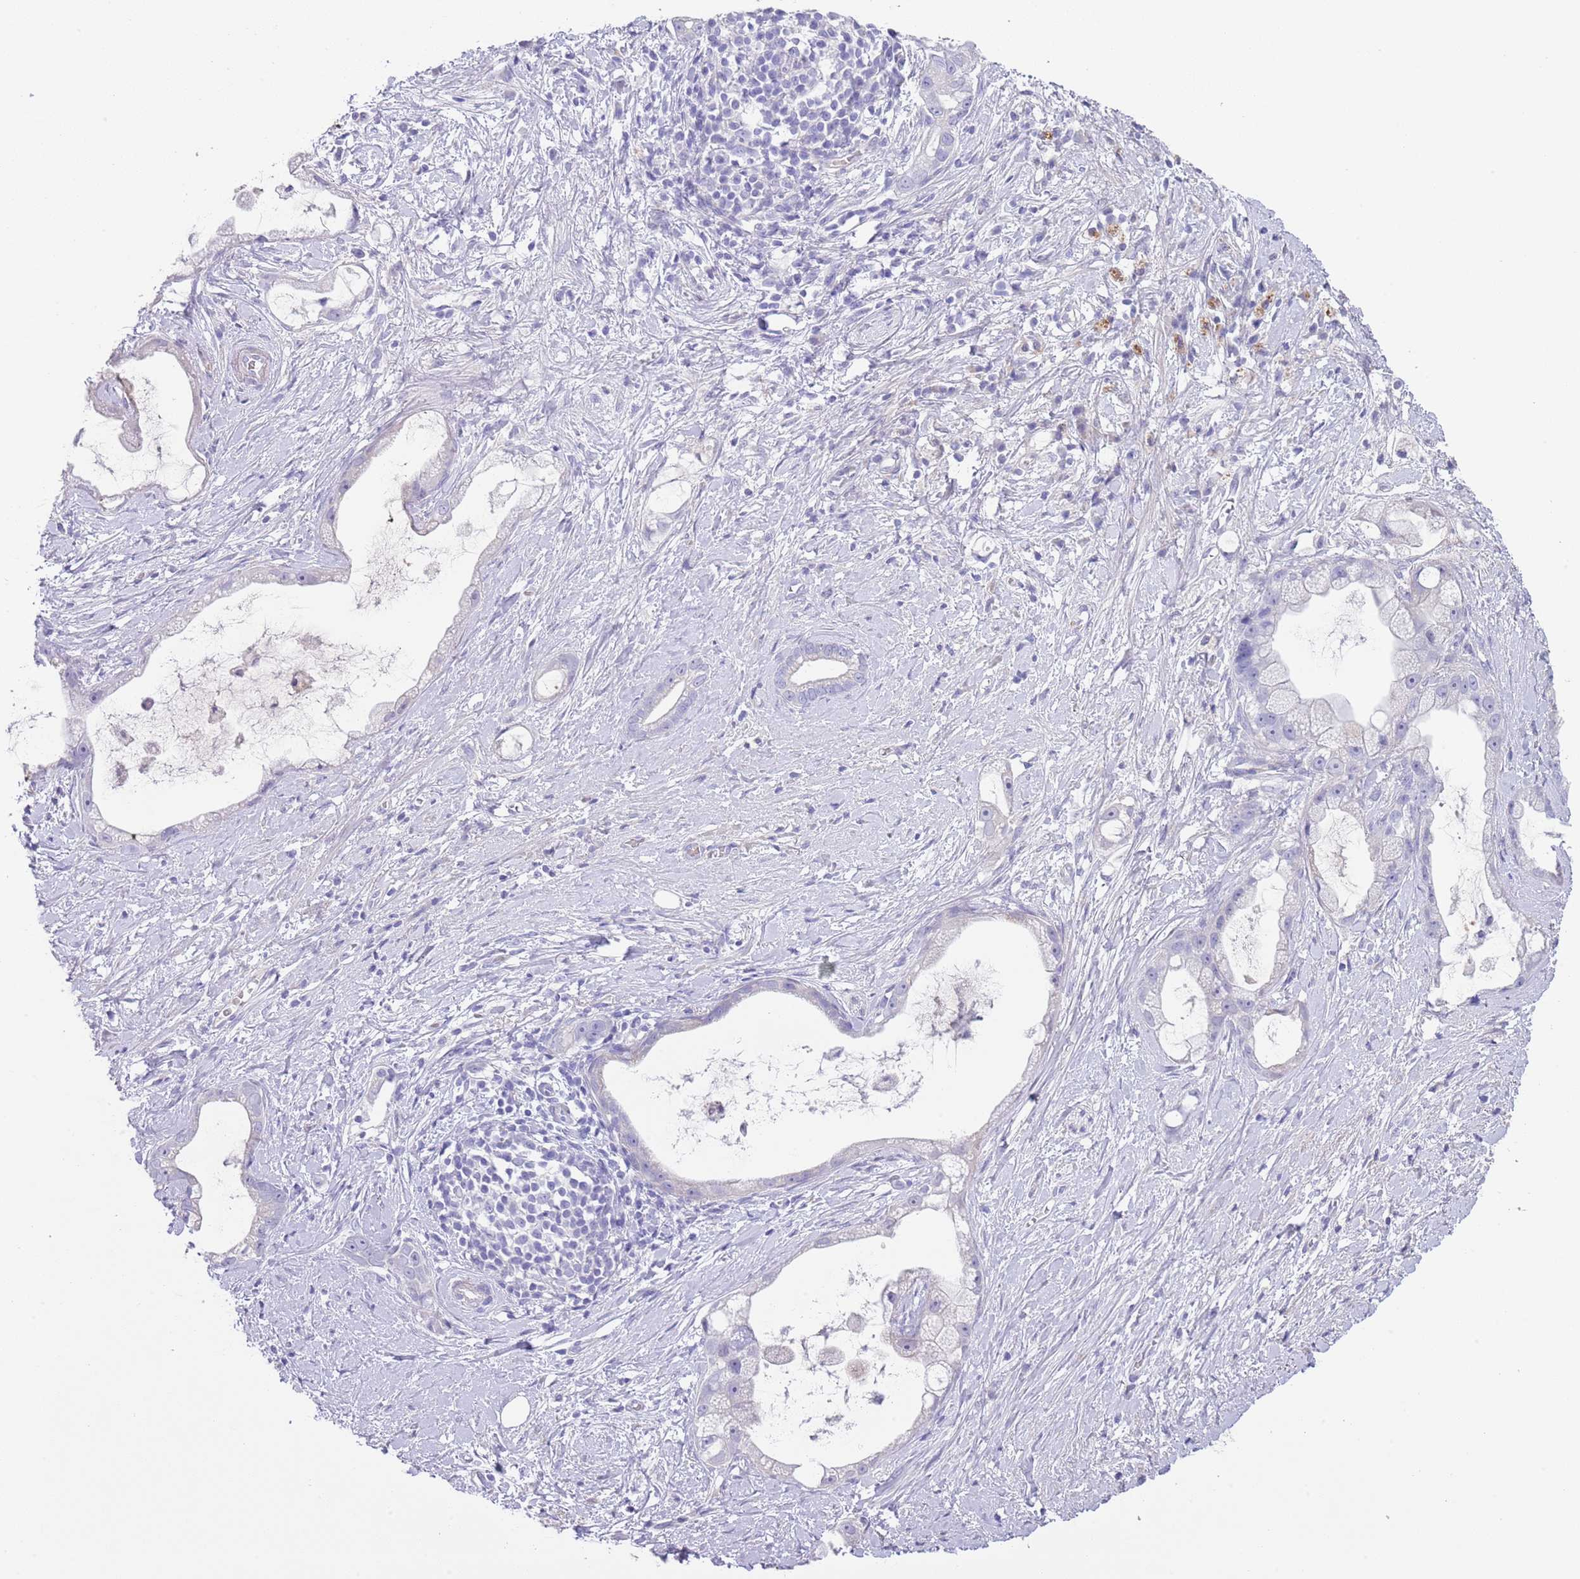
{"staining": {"intensity": "negative", "quantity": "none", "location": "none"}, "tissue": "stomach cancer", "cell_type": "Tumor cells", "image_type": "cancer", "snomed": [{"axis": "morphology", "description": "Adenocarcinoma, NOS"}, {"axis": "topography", "description": "Stomach"}], "caption": "This image is of stomach adenocarcinoma stained with IHC to label a protein in brown with the nuclei are counter-stained blue. There is no positivity in tumor cells.", "gene": "ABHD17C", "patient": {"sex": "male", "age": 55}}